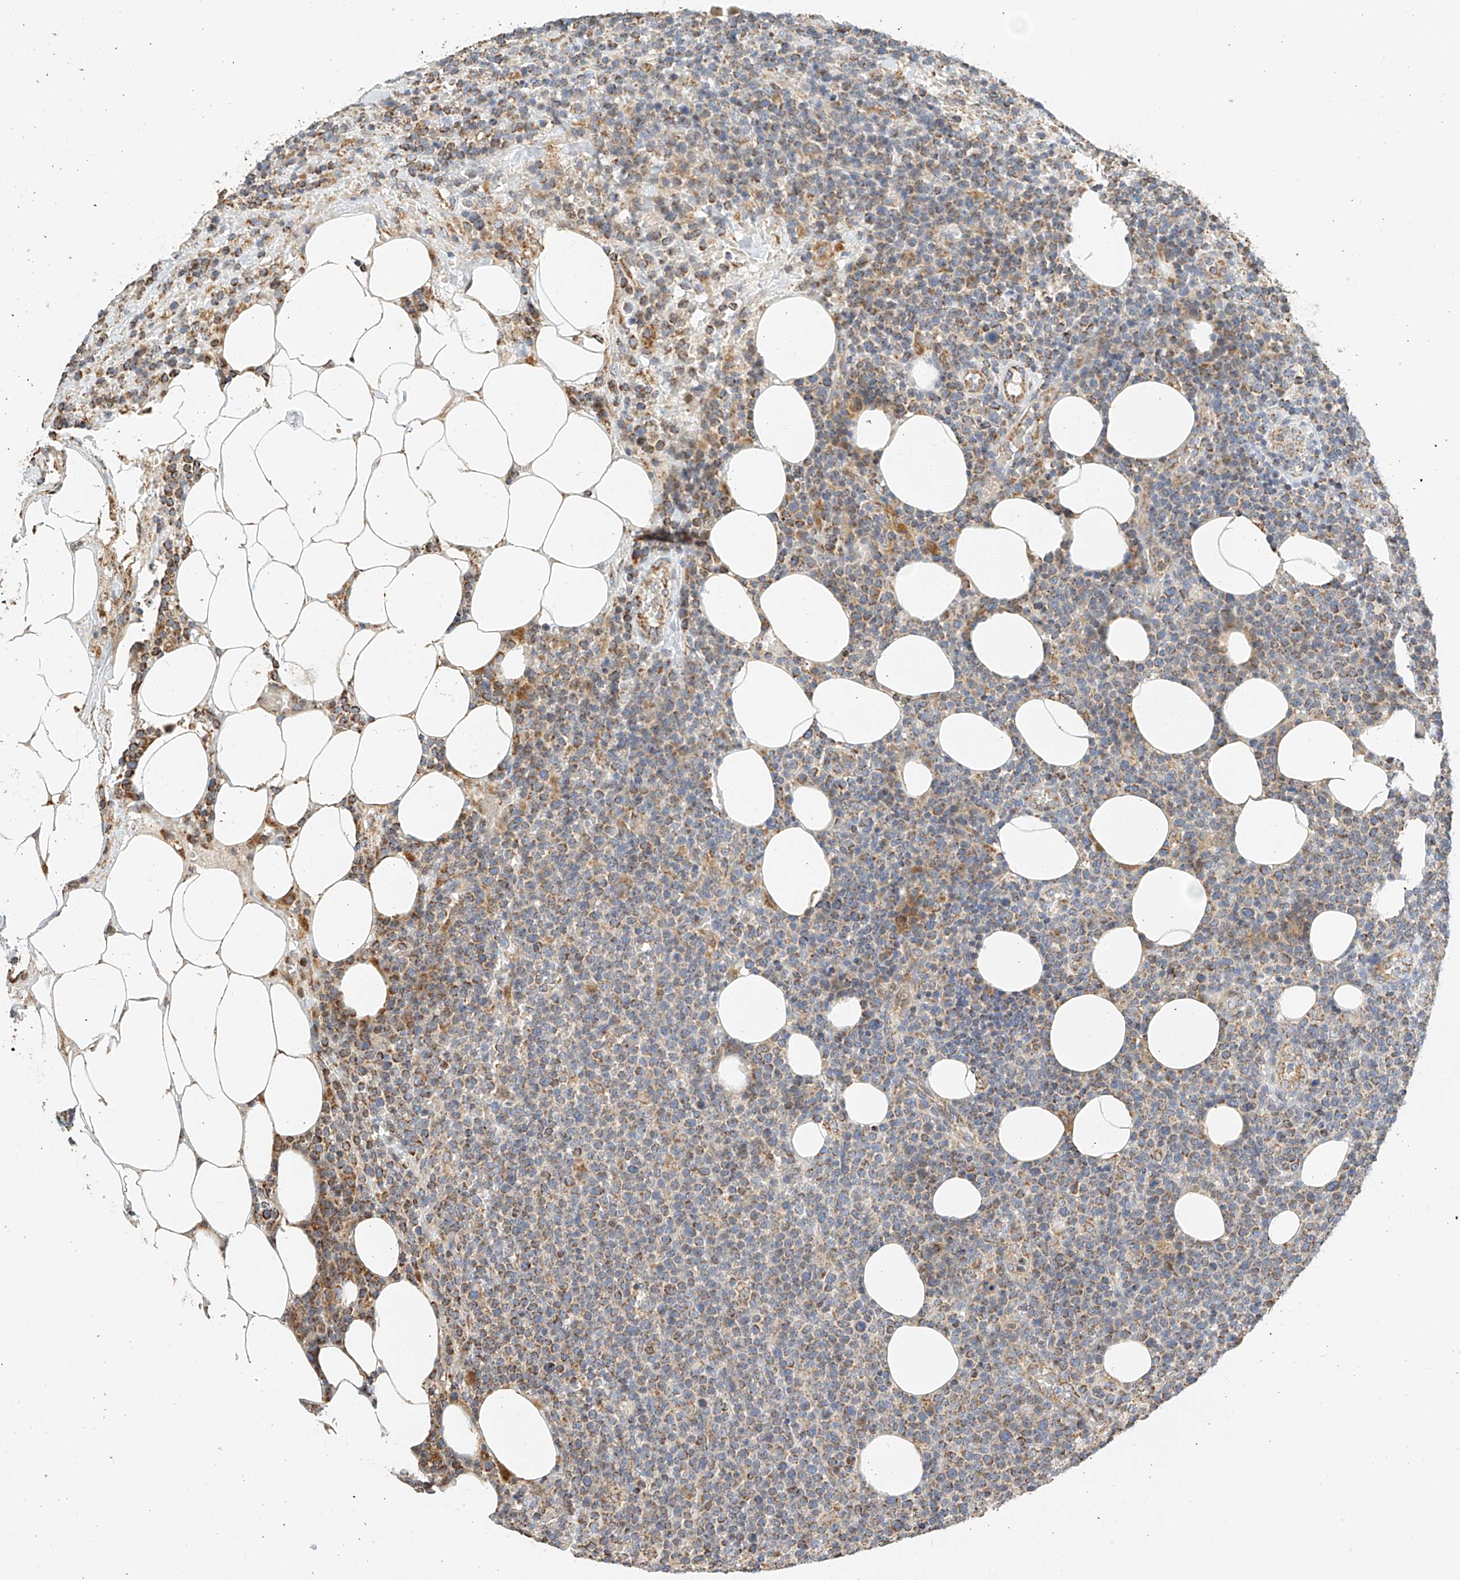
{"staining": {"intensity": "moderate", "quantity": "<25%", "location": "cytoplasmic/membranous"}, "tissue": "lymphoma", "cell_type": "Tumor cells", "image_type": "cancer", "snomed": [{"axis": "morphology", "description": "Malignant lymphoma, non-Hodgkin's type, High grade"}, {"axis": "topography", "description": "Lymph node"}], "caption": "Immunohistochemistry (IHC) micrograph of human high-grade malignant lymphoma, non-Hodgkin's type stained for a protein (brown), which reveals low levels of moderate cytoplasmic/membranous expression in about <25% of tumor cells.", "gene": "YIPF7", "patient": {"sex": "male", "age": 61}}